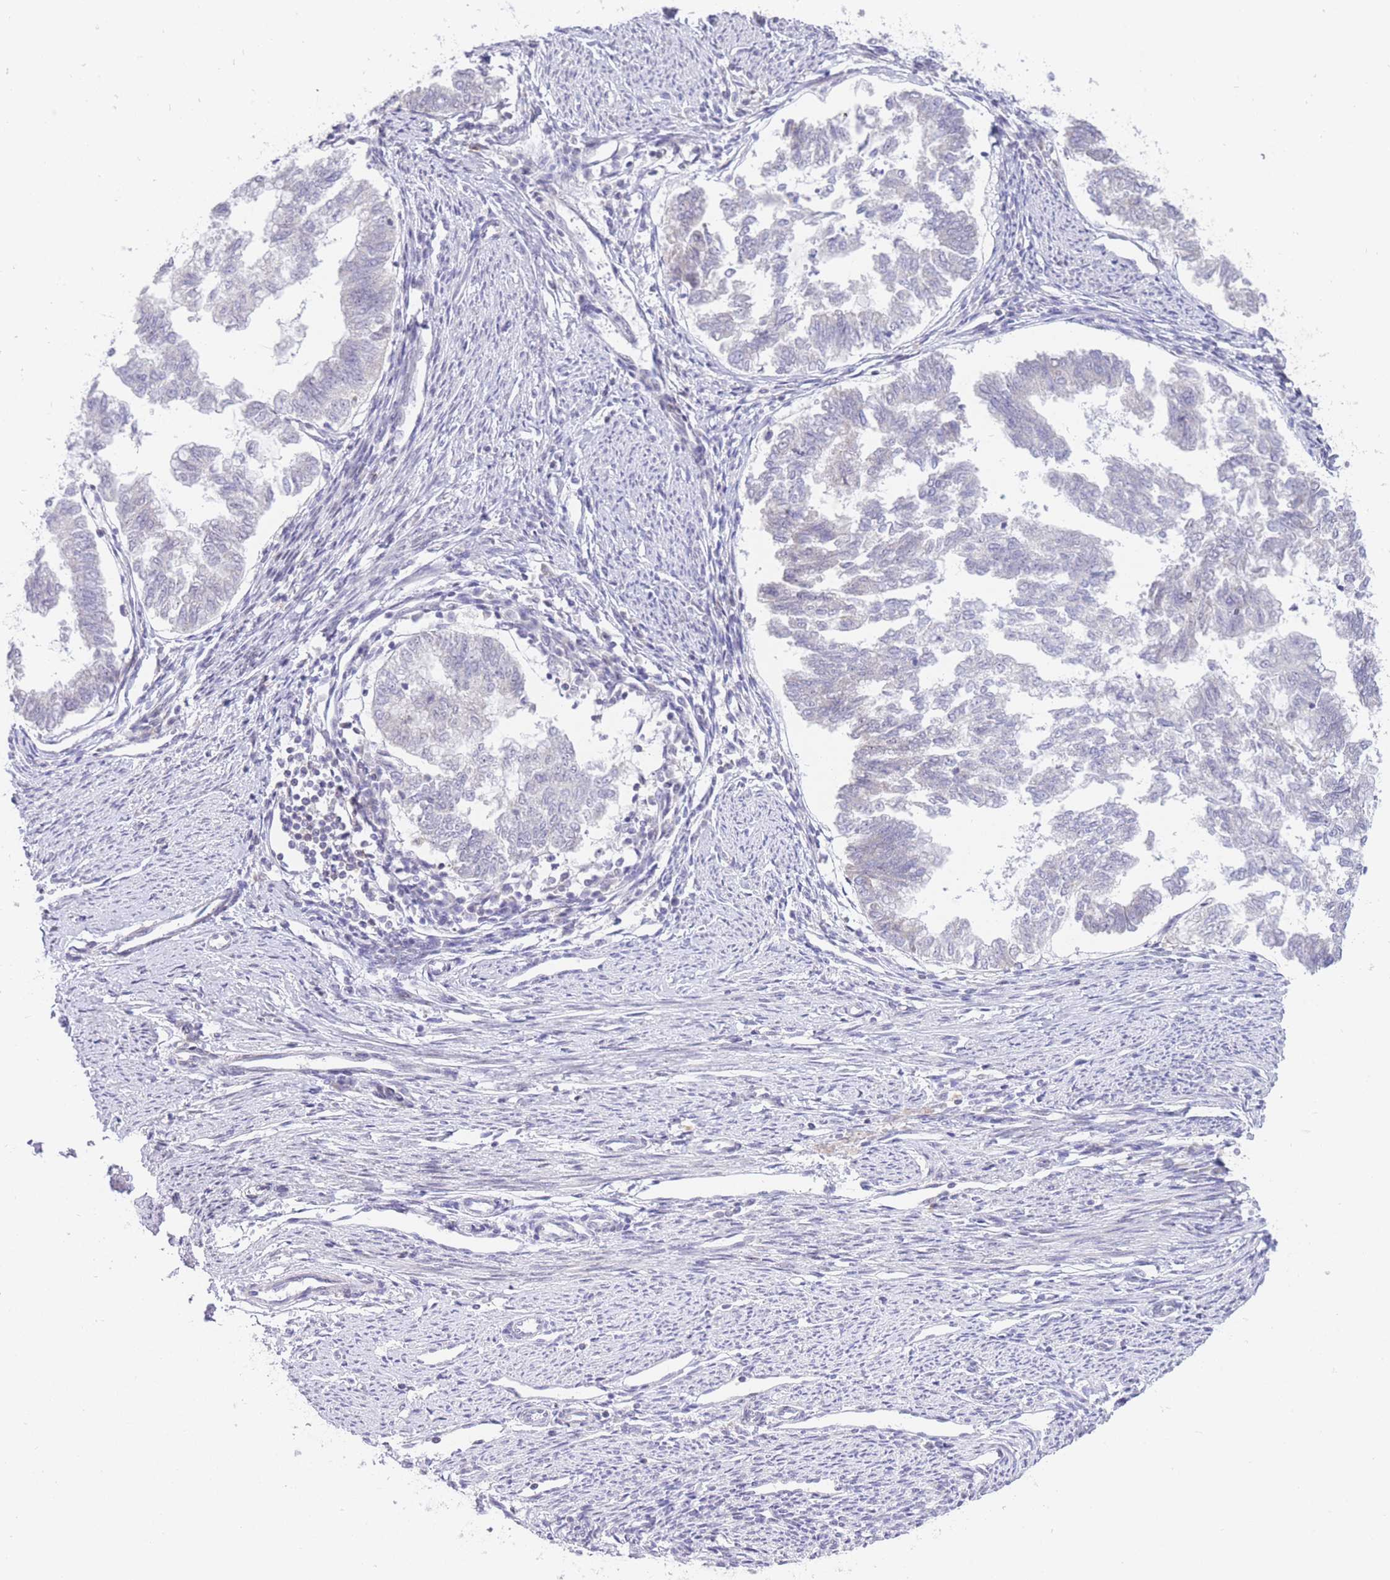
{"staining": {"intensity": "negative", "quantity": "none", "location": "none"}, "tissue": "endometrial cancer", "cell_type": "Tumor cells", "image_type": "cancer", "snomed": [{"axis": "morphology", "description": "Adenocarcinoma, NOS"}, {"axis": "topography", "description": "Endometrium"}], "caption": "High power microscopy photomicrograph of an immunohistochemistry (IHC) histopathology image of endometrial cancer (adenocarcinoma), revealing no significant expression in tumor cells. (Brightfield microscopy of DAB IHC at high magnification).", "gene": "STK39", "patient": {"sex": "female", "age": 79}}